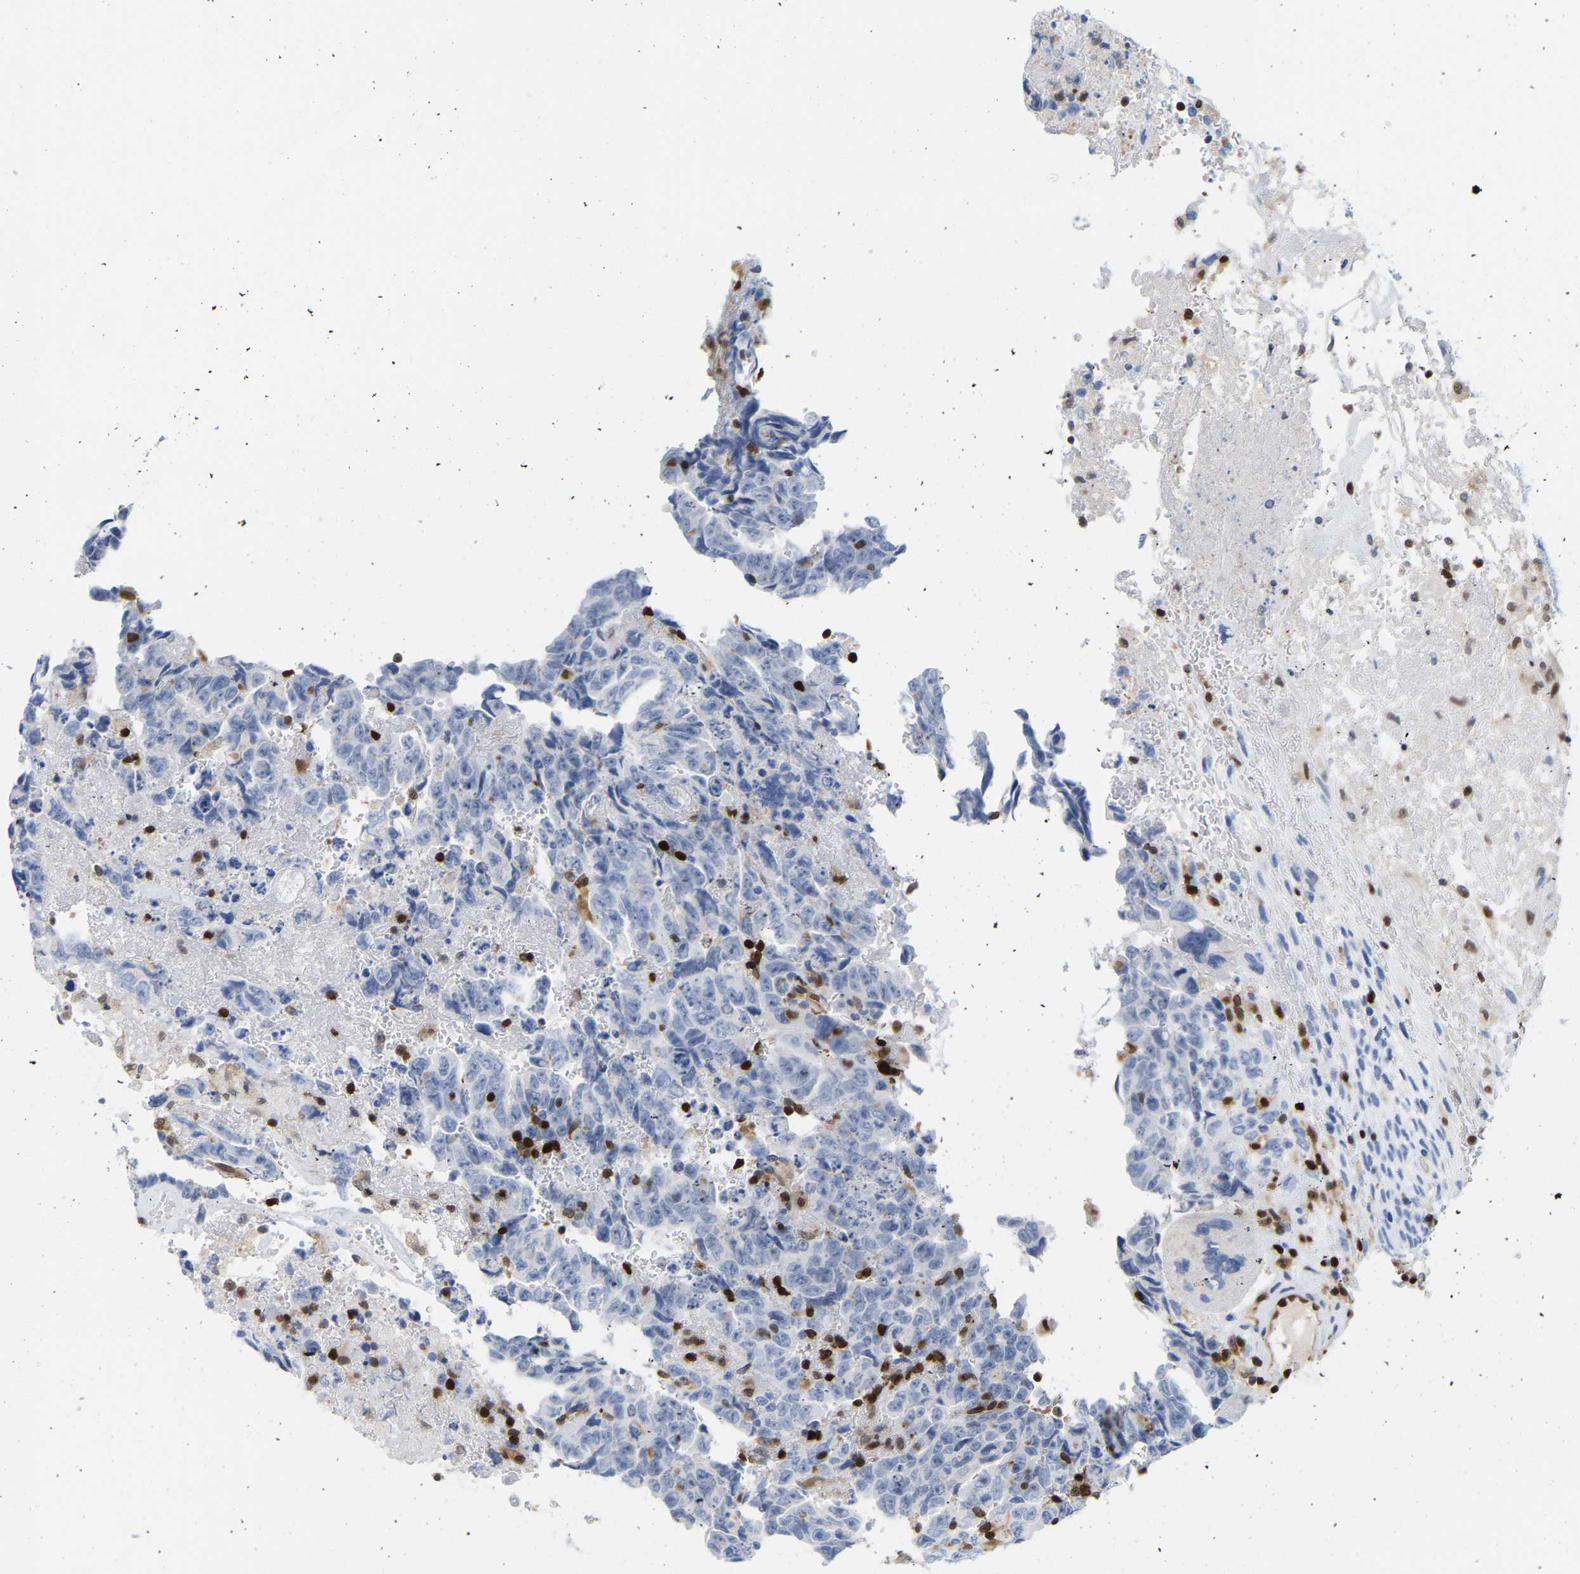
{"staining": {"intensity": "negative", "quantity": "none", "location": "none"}, "tissue": "testis cancer", "cell_type": "Tumor cells", "image_type": "cancer", "snomed": [{"axis": "morphology", "description": "Carcinoma, Embryonal, NOS"}, {"axis": "topography", "description": "Testis"}], "caption": "High power microscopy photomicrograph of an IHC photomicrograph of testis cancer (embryonal carcinoma), revealing no significant positivity in tumor cells. (Stains: DAB (3,3'-diaminobenzidine) IHC with hematoxylin counter stain, Microscopy: brightfield microscopy at high magnification).", "gene": "GIMAP4", "patient": {"sex": "male", "age": 28}}